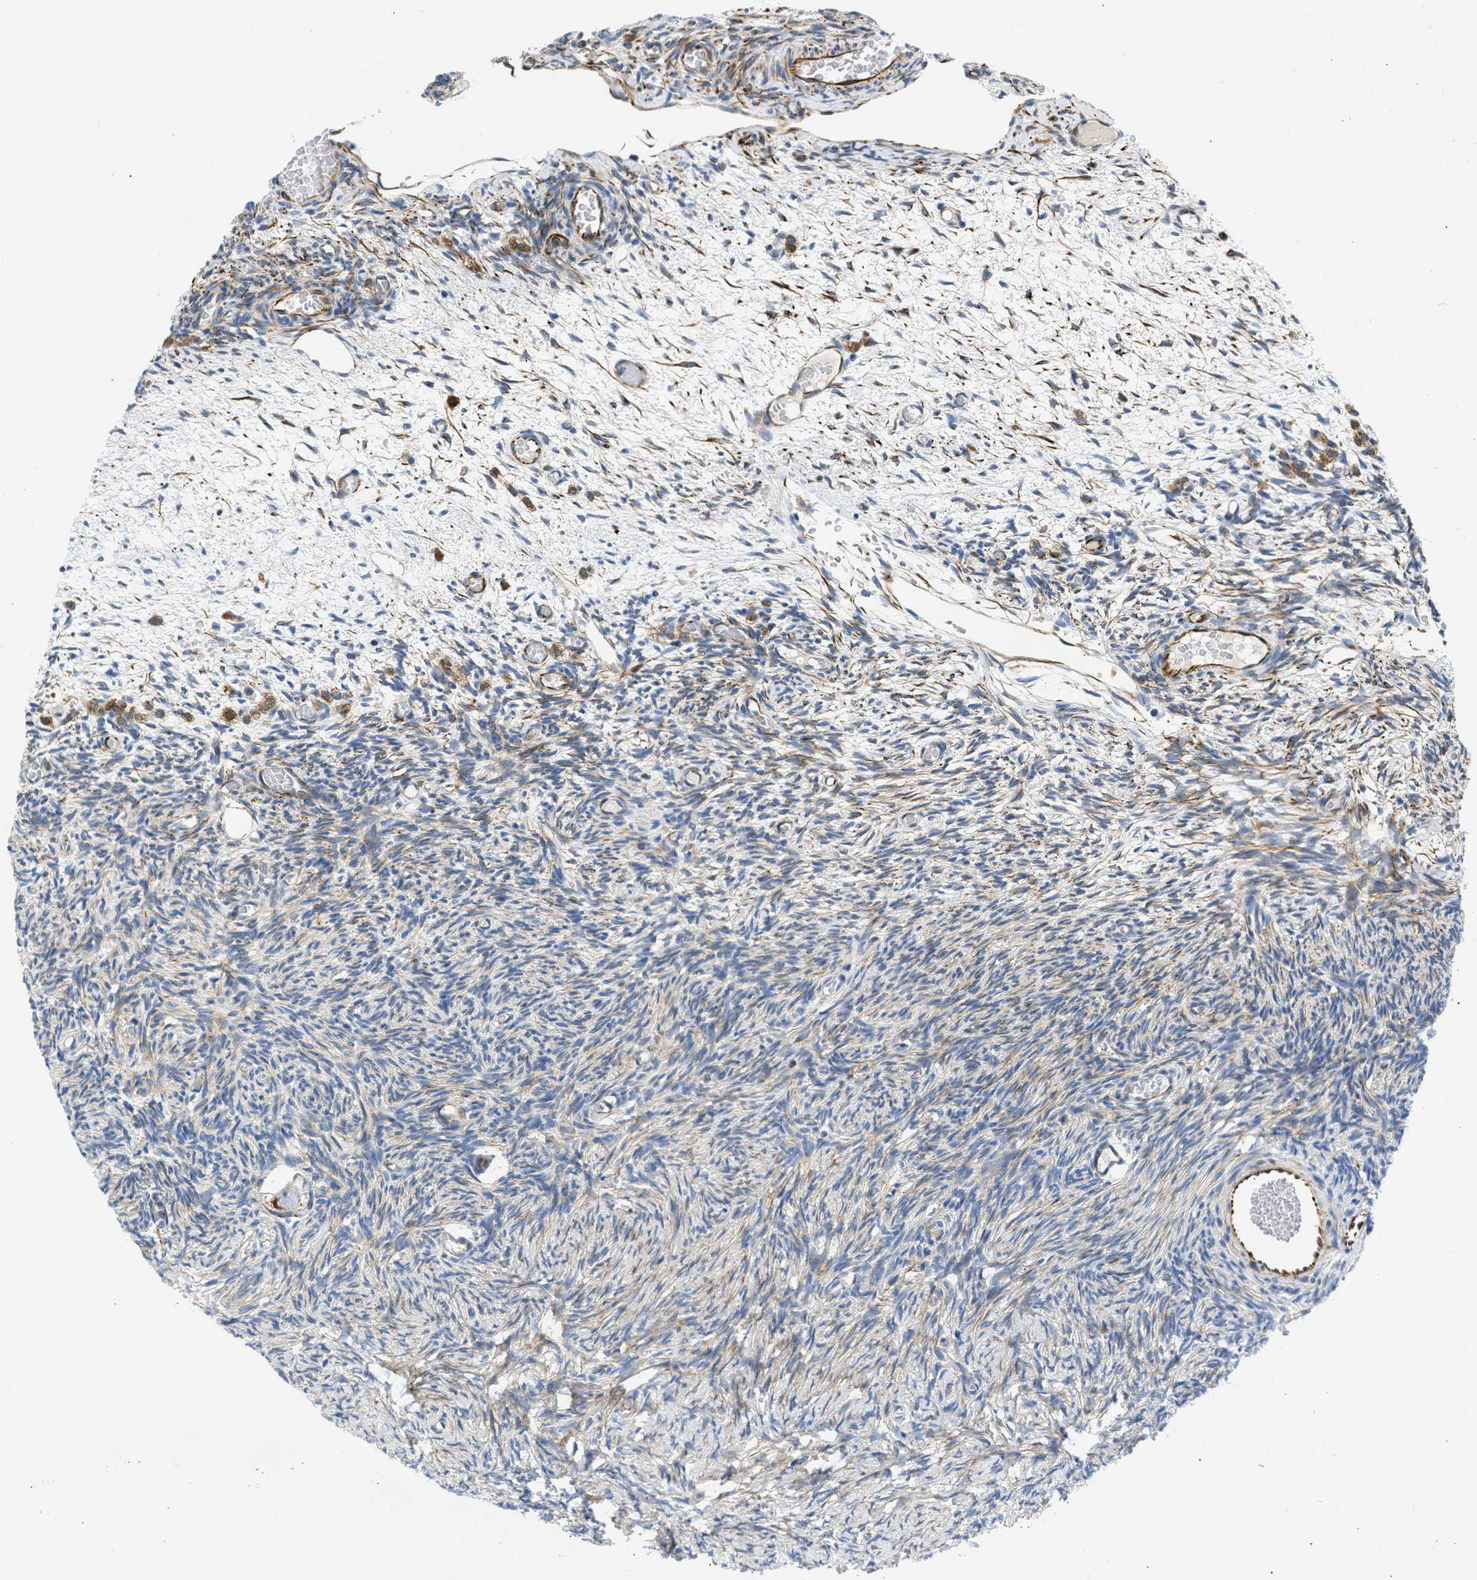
{"staining": {"intensity": "moderate", "quantity": "25%-75%", "location": "cytoplasmic/membranous"}, "tissue": "ovary", "cell_type": "Follicle cells", "image_type": "normal", "snomed": [{"axis": "morphology", "description": "Normal tissue, NOS"}, {"axis": "topography", "description": "Ovary"}], "caption": "Benign ovary was stained to show a protein in brown. There is medium levels of moderate cytoplasmic/membranous expression in approximately 25%-75% of follicle cells. The protein of interest is shown in brown color, while the nuclei are stained blue.", "gene": "ULK4", "patient": {"sex": "female", "age": 27}}